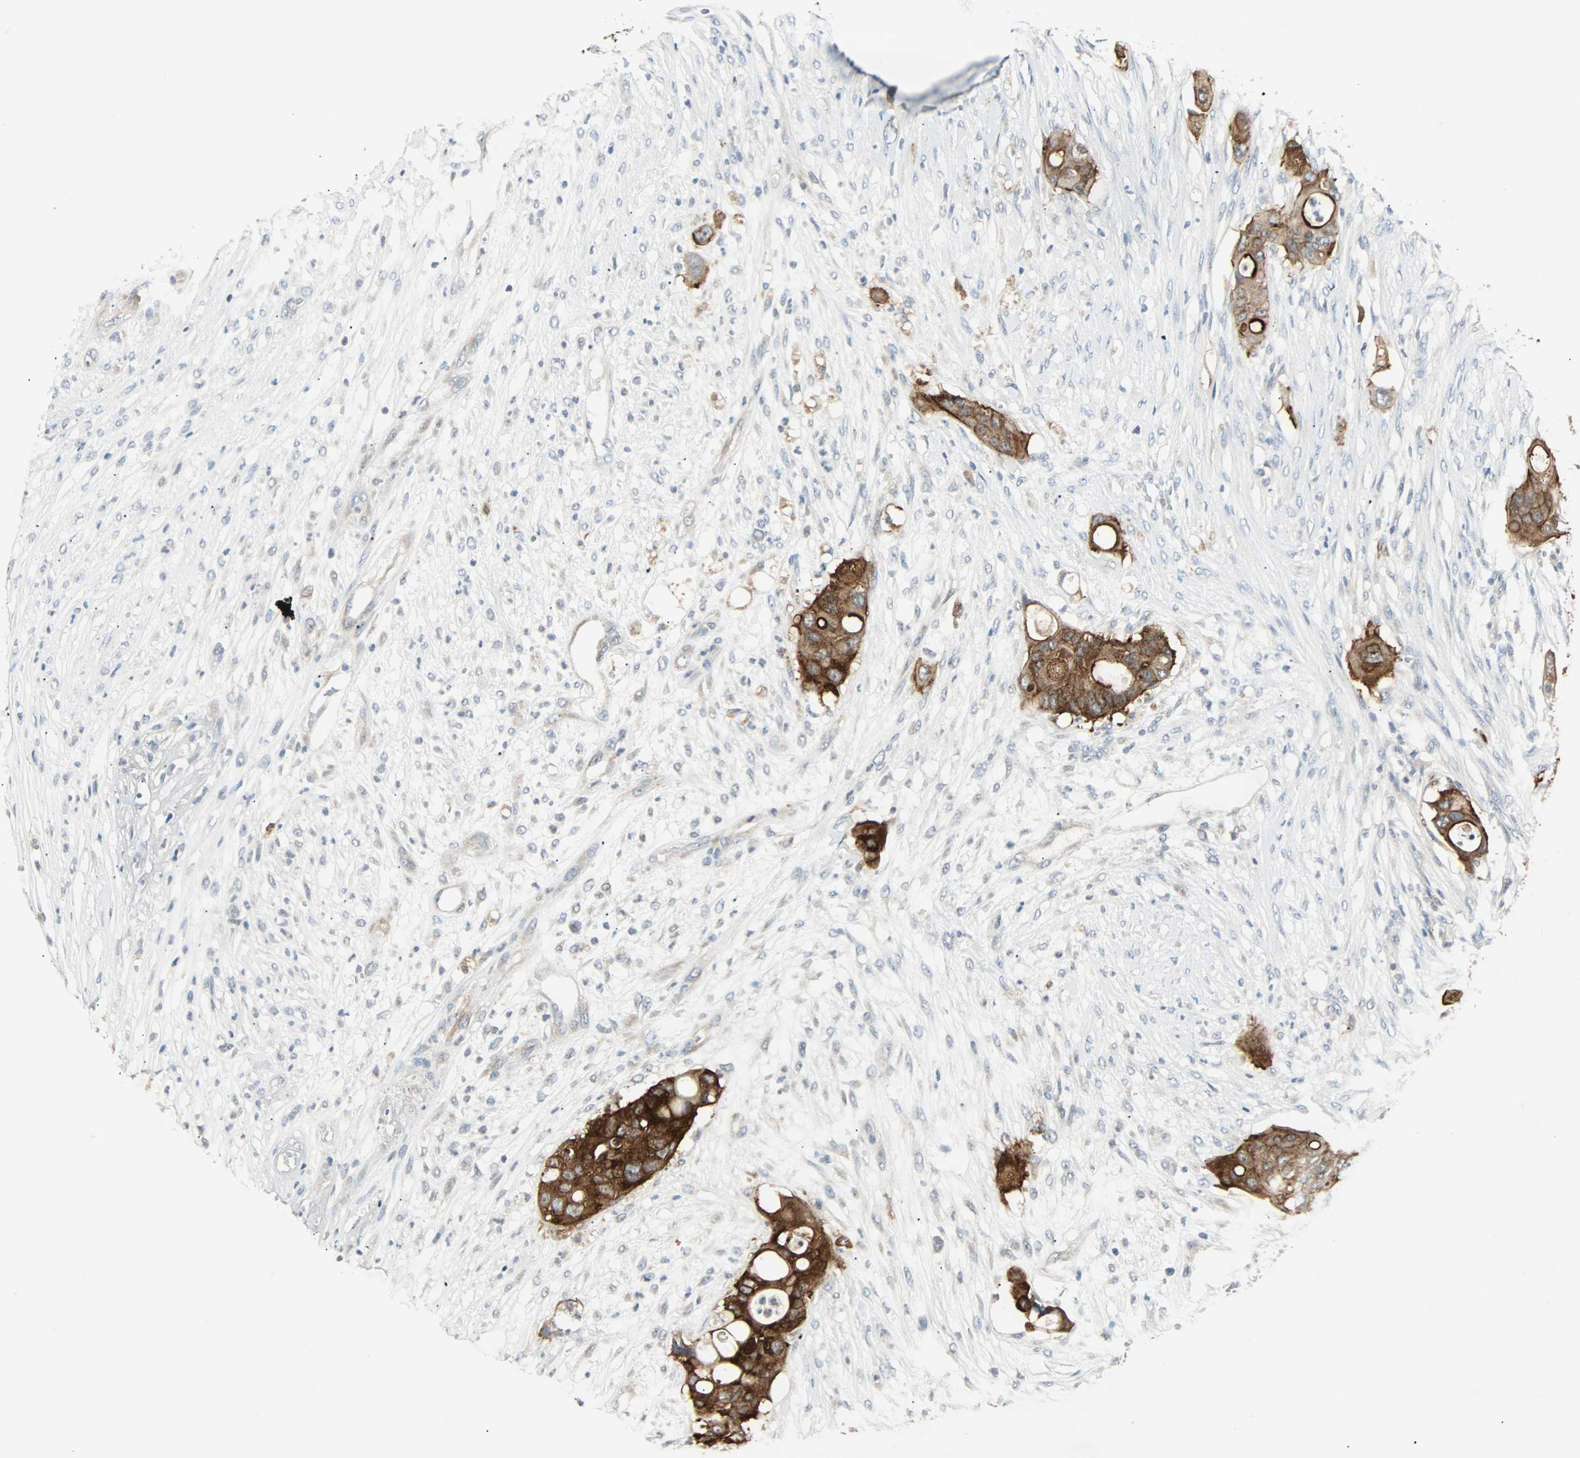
{"staining": {"intensity": "strong", "quantity": ">75%", "location": "cytoplasmic/membranous"}, "tissue": "colorectal cancer", "cell_type": "Tumor cells", "image_type": "cancer", "snomed": [{"axis": "morphology", "description": "Adenocarcinoma, NOS"}, {"axis": "topography", "description": "Colon"}], "caption": "Immunohistochemistry (IHC) staining of colorectal cancer (adenocarcinoma), which displays high levels of strong cytoplasmic/membranous staining in approximately >75% of tumor cells indicating strong cytoplasmic/membranous protein positivity. The staining was performed using DAB (brown) for protein detection and nuclei were counterstained in hematoxylin (blue).", "gene": "CMC2", "patient": {"sex": "female", "age": 57}}